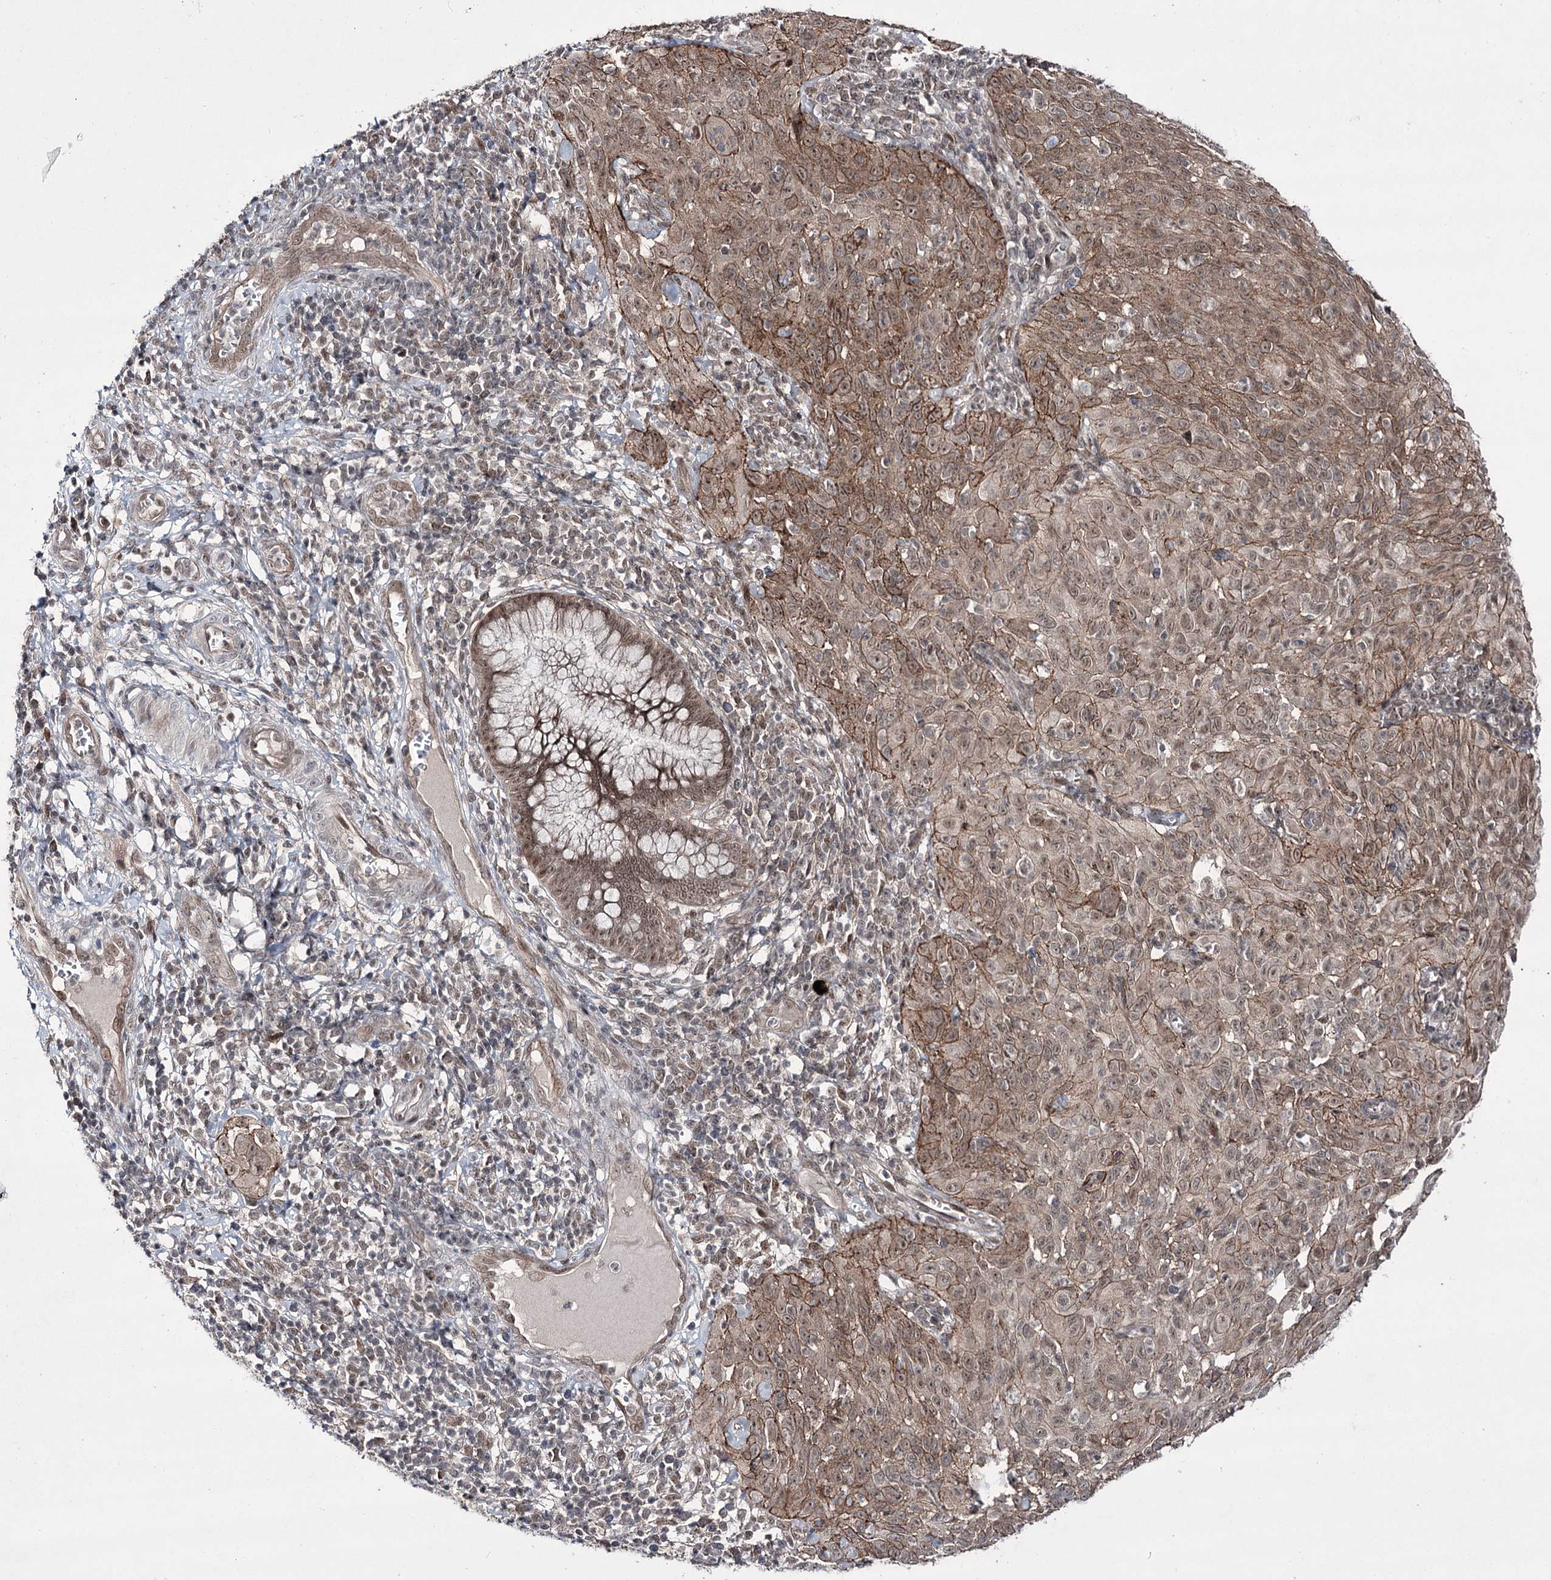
{"staining": {"intensity": "moderate", "quantity": ">75%", "location": "cytoplasmic/membranous,nuclear"}, "tissue": "cervical cancer", "cell_type": "Tumor cells", "image_type": "cancer", "snomed": [{"axis": "morphology", "description": "Squamous cell carcinoma, NOS"}, {"axis": "topography", "description": "Cervix"}], "caption": "Moderate cytoplasmic/membranous and nuclear positivity is present in about >75% of tumor cells in cervical squamous cell carcinoma.", "gene": "HOXC11", "patient": {"sex": "female", "age": 31}}